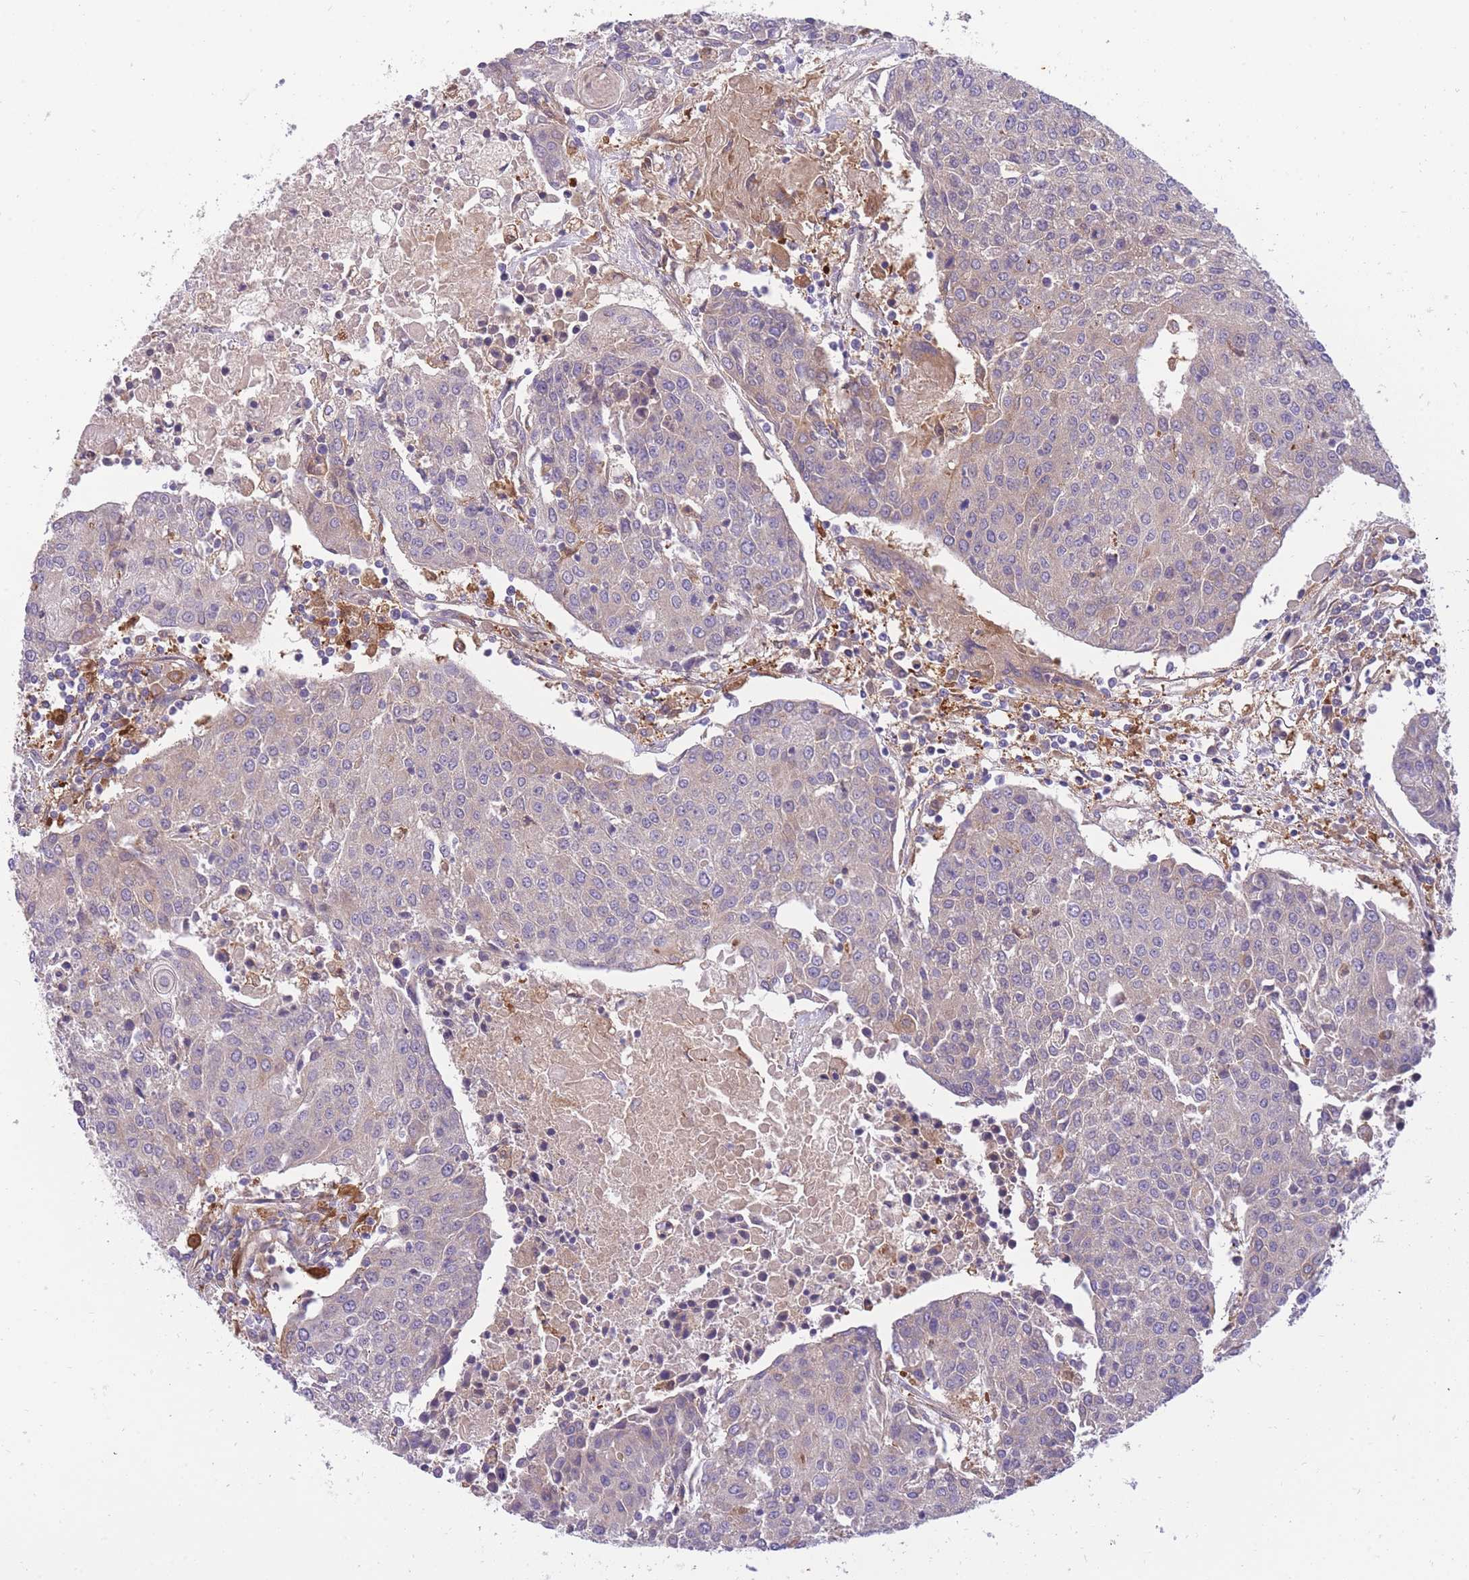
{"staining": {"intensity": "weak", "quantity": "<25%", "location": "cytoplasmic/membranous"}, "tissue": "urothelial cancer", "cell_type": "Tumor cells", "image_type": "cancer", "snomed": [{"axis": "morphology", "description": "Urothelial carcinoma, High grade"}, {"axis": "topography", "description": "Urinary bladder"}], "caption": "Protein analysis of urothelial cancer reveals no significant expression in tumor cells.", "gene": "CRYGN", "patient": {"sex": "female", "age": 85}}